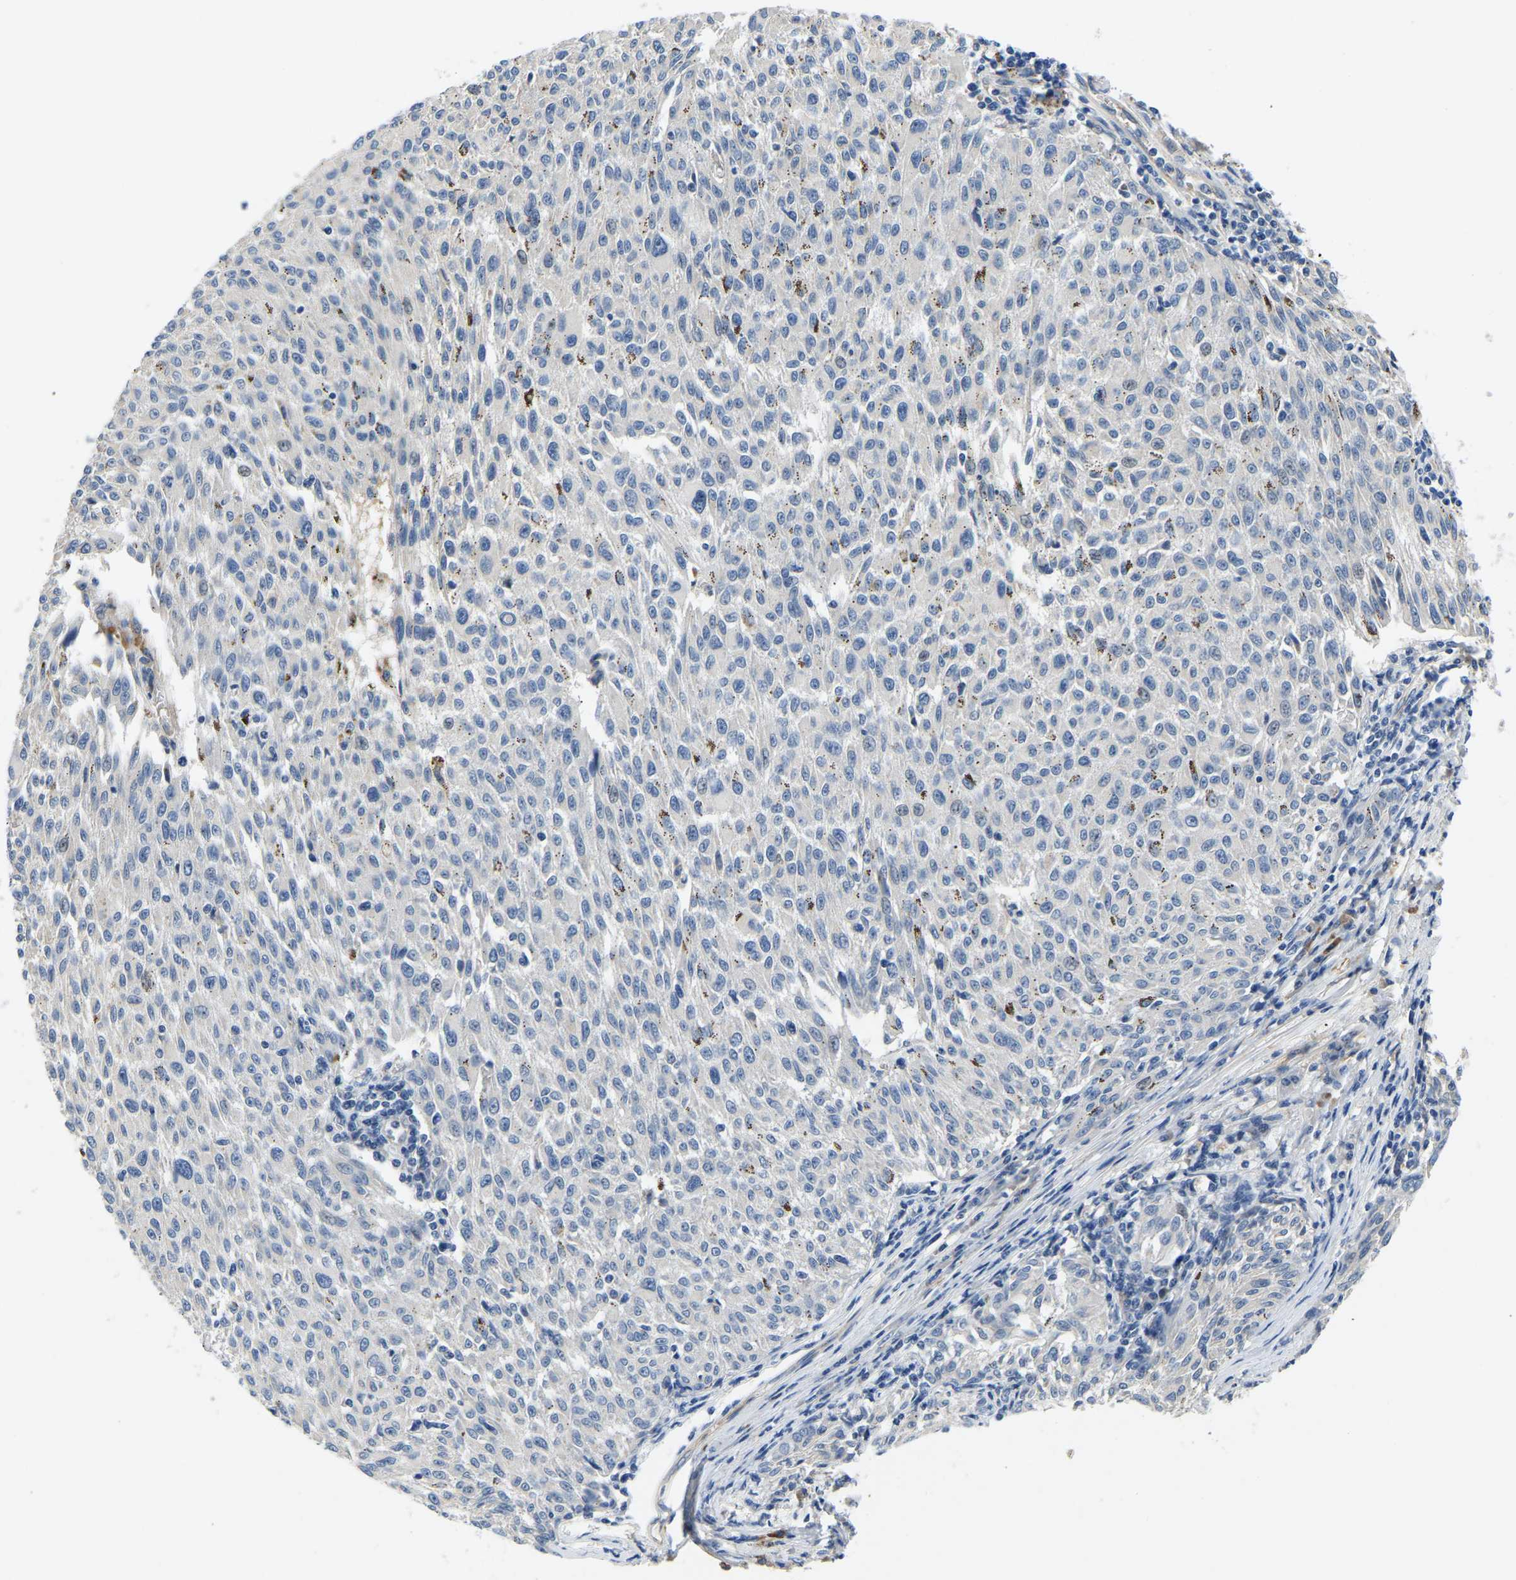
{"staining": {"intensity": "negative", "quantity": "none", "location": "none"}, "tissue": "melanoma", "cell_type": "Tumor cells", "image_type": "cancer", "snomed": [{"axis": "morphology", "description": "Malignant melanoma, NOS"}, {"axis": "topography", "description": "Skin"}], "caption": "Tumor cells are negative for brown protein staining in melanoma.", "gene": "LIAS", "patient": {"sex": "female", "age": 72}}